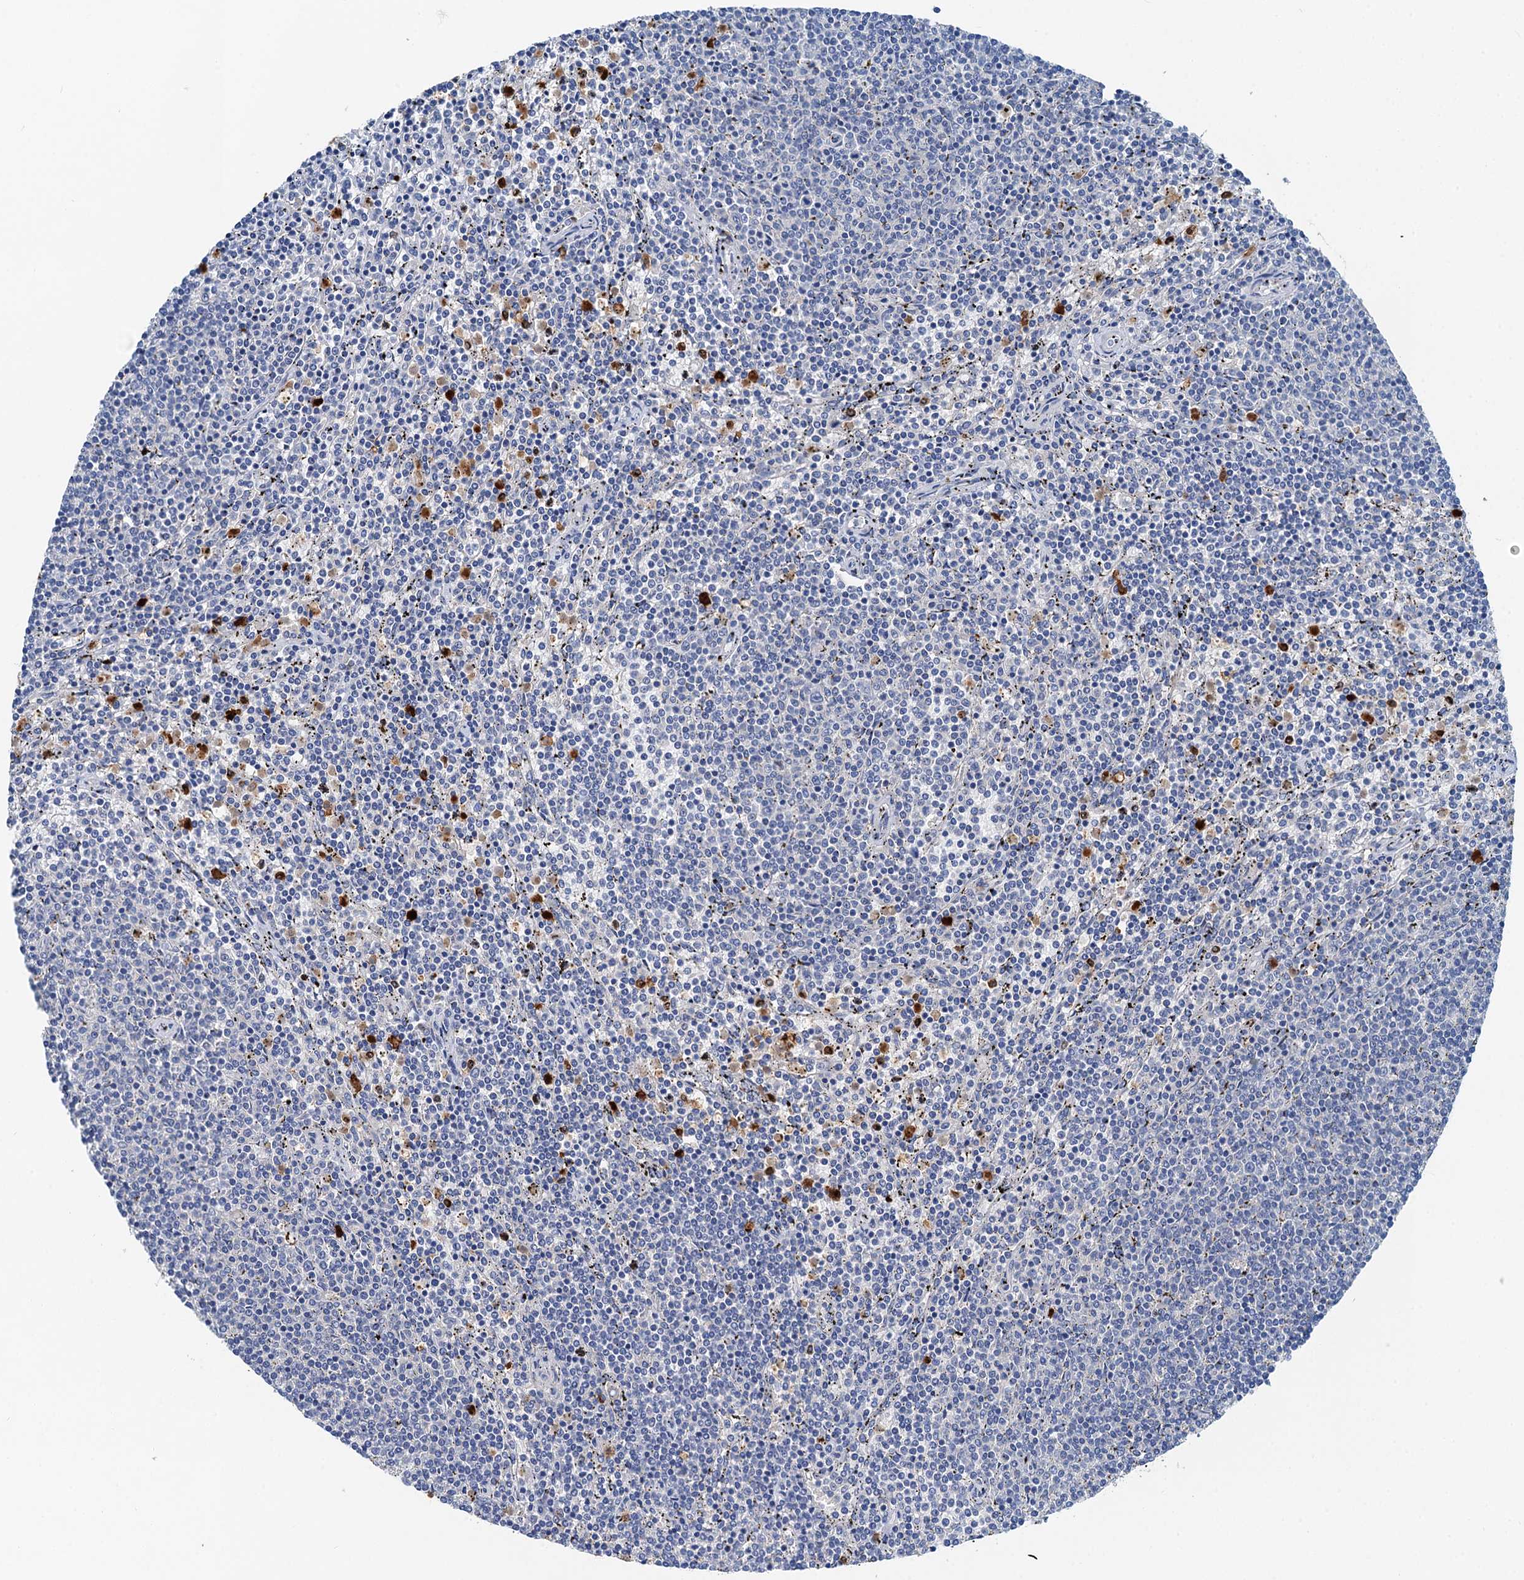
{"staining": {"intensity": "negative", "quantity": "none", "location": "none"}, "tissue": "lymphoma", "cell_type": "Tumor cells", "image_type": "cancer", "snomed": [{"axis": "morphology", "description": "Malignant lymphoma, non-Hodgkin's type, Low grade"}, {"axis": "topography", "description": "Spleen"}], "caption": "Low-grade malignant lymphoma, non-Hodgkin's type stained for a protein using immunohistochemistry (IHC) displays no expression tumor cells.", "gene": "OTOA", "patient": {"sex": "female", "age": 50}}